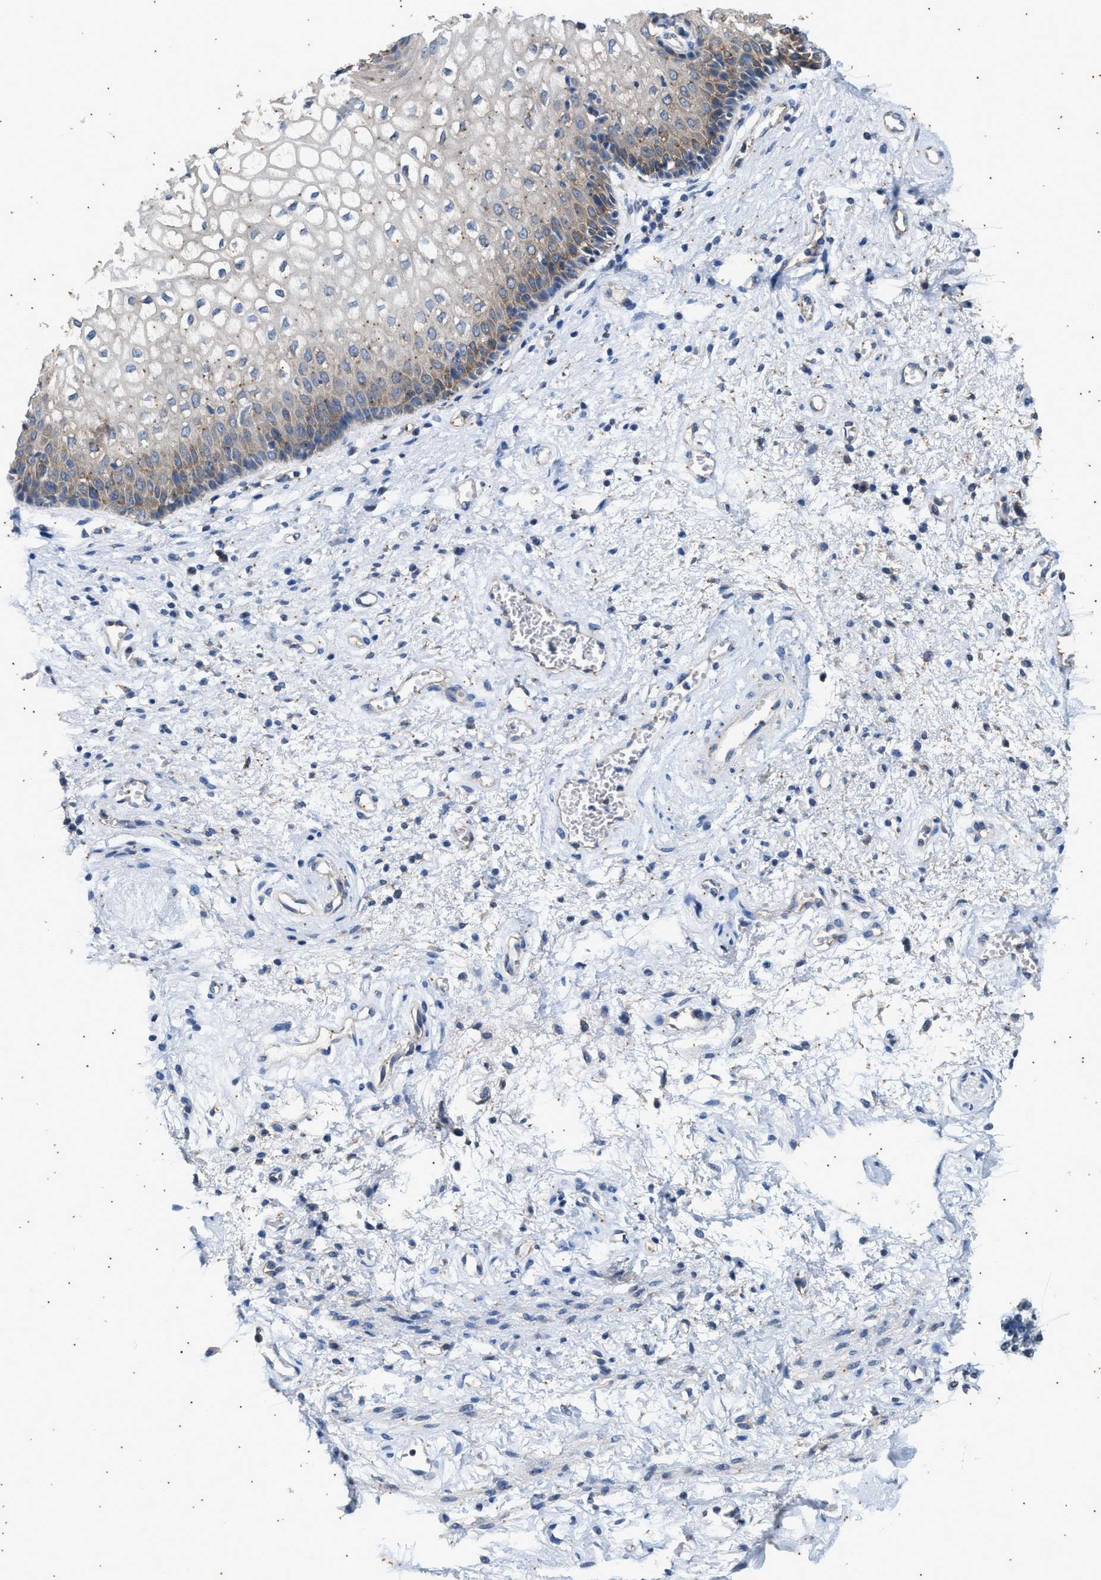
{"staining": {"intensity": "weak", "quantity": "<25%", "location": "cytoplasmic/membranous"}, "tissue": "vagina", "cell_type": "Squamous epithelial cells", "image_type": "normal", "snomed": [{"axis": "morphology", "description": "Normal tissue, NOS"}, {"axis": "topography", "description": "Vagina"}], "caption": "IHC image of benign human vagina stained for a protein (brown), which shows no staining in squamous epithelial cells. (DAB immunohistochemistry (IHC) with hematoxylin counter stain).", "gene": "COX19", "patient": {"sex": "female", "age": 34}}